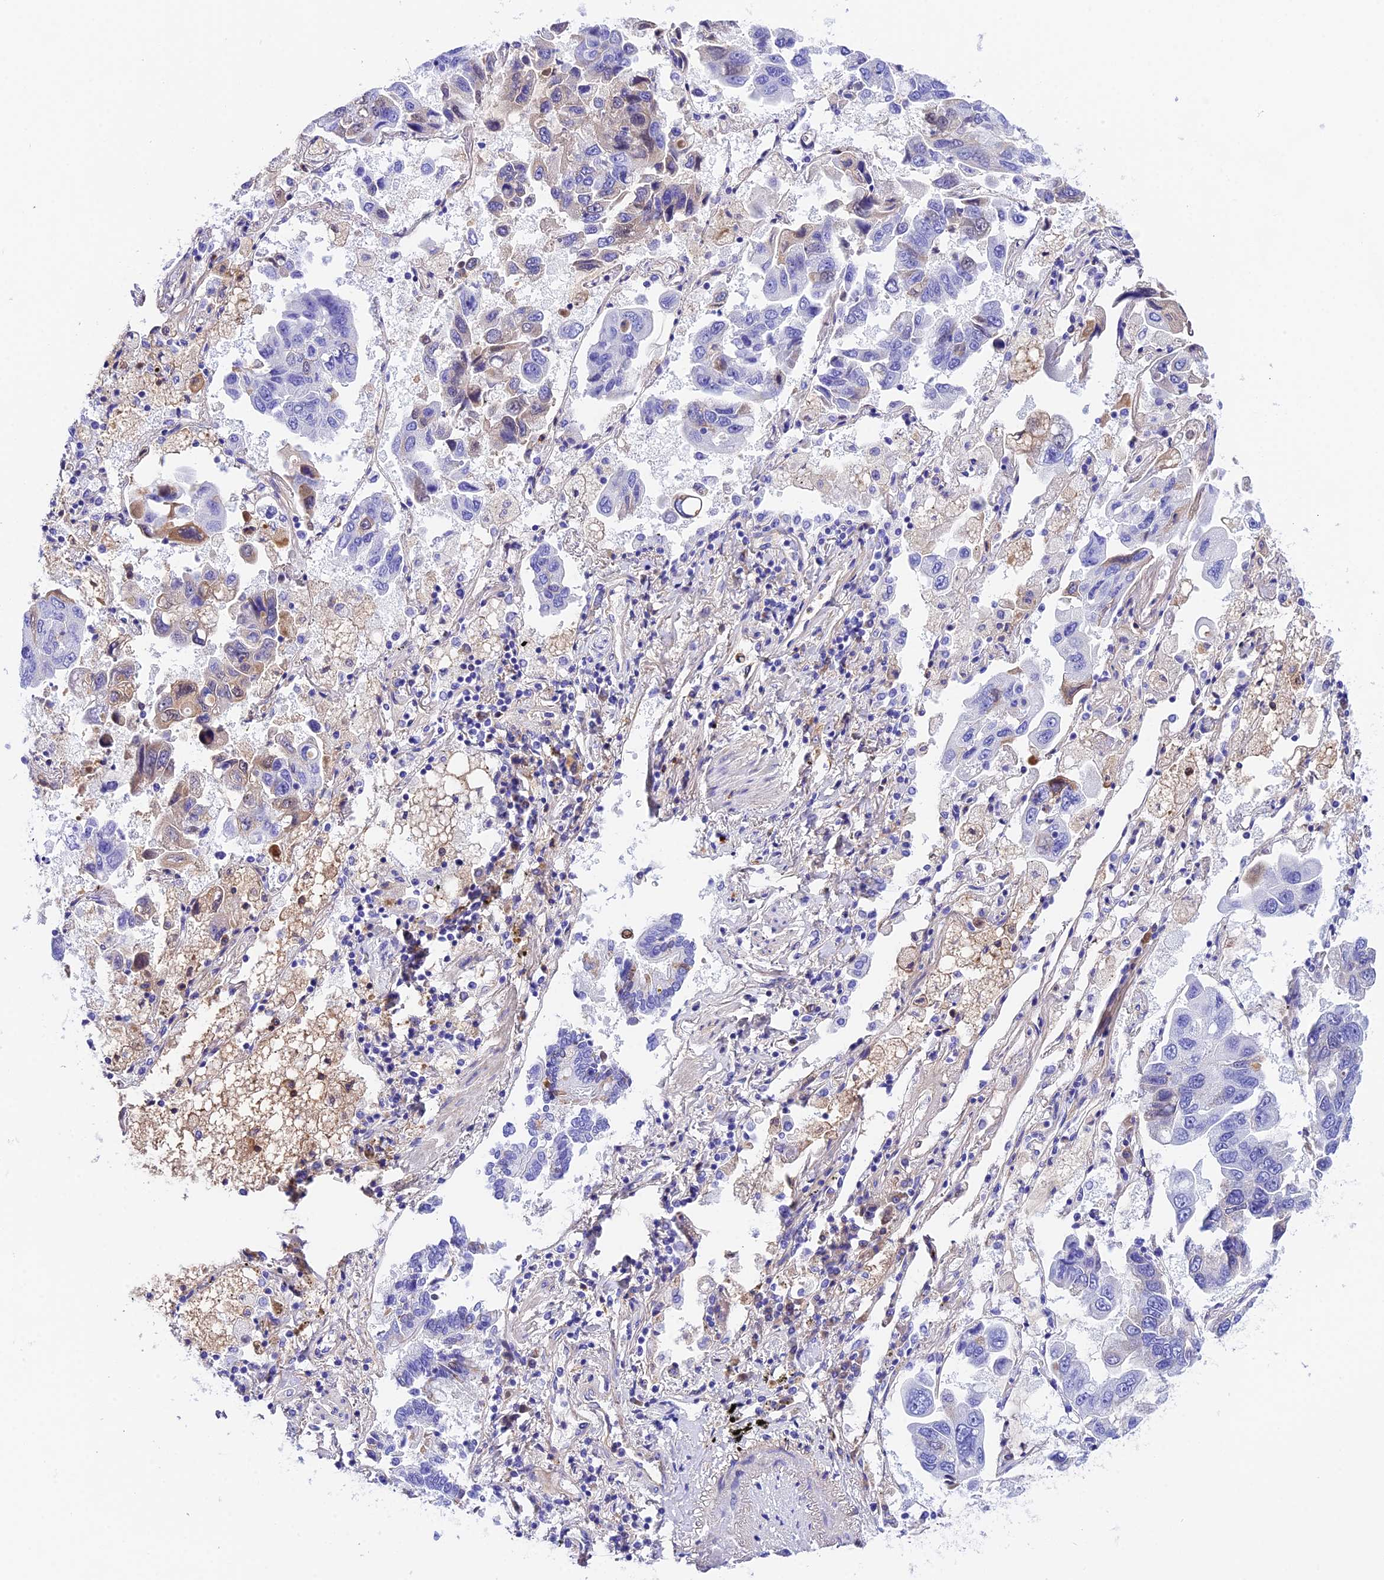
{"staining": {"intensity": "negative", "quantity": "none", "location": "none"}, "tissue": "lung cancer", "cell_type": "Tumor cells", "image_type": "cancer", "snomed": [{"axis": "morphology", "description": "Adenocarcinoma, NOS"}, {"axis": "topography", "description": "Lung"}], "caption": "A high-resolution micrograph shows IHC staining of lung cancer, which reveals no significant positivity in tumor cells.", "gene": "PSG11", "patient": {"sex": "male", "age": 64}}